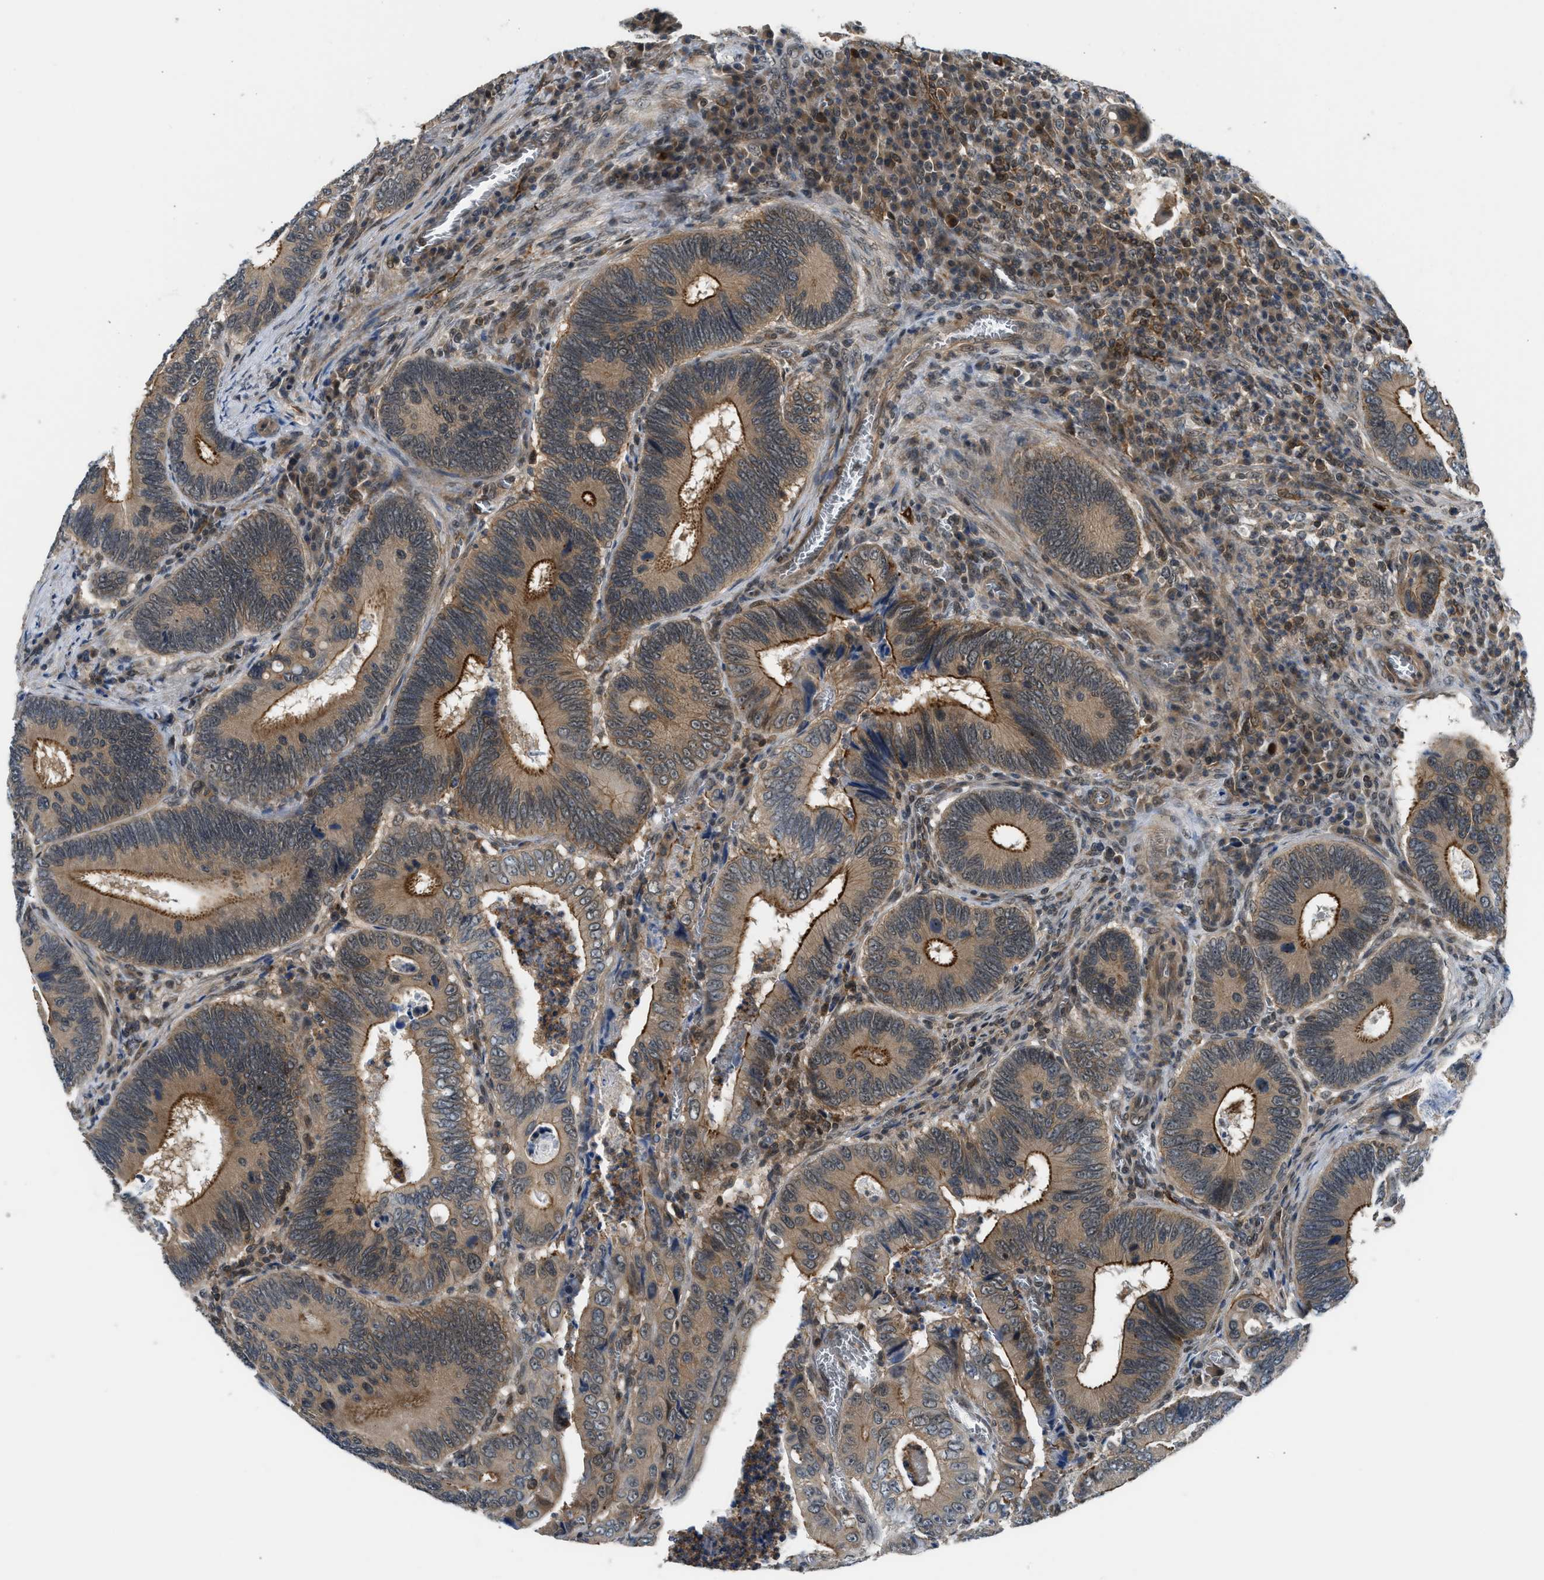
{"staining": {"intensity": "moderate", "quantity": ">75%", "location": "cytoplasmic/membranous"}, "tissue": "colorectal cancer", "cell_type": "Tumor cells", "image_type": "cancer", "snomed": [{"axis": "morphology", "description": "Inflammation, NOS"}, {"axis": "morphology", "description": "Adenocarcinoma, NOS"}, {"axis": "topography", "description": "Colon"}], "caption": "Protein expression analysis of human colorectal cancer reveals moderate cytoplasmic/membranous staining in about >75% of tumor cells.", "gene": "MTMR1", "patient": {"sex": "male", "age": 72}}